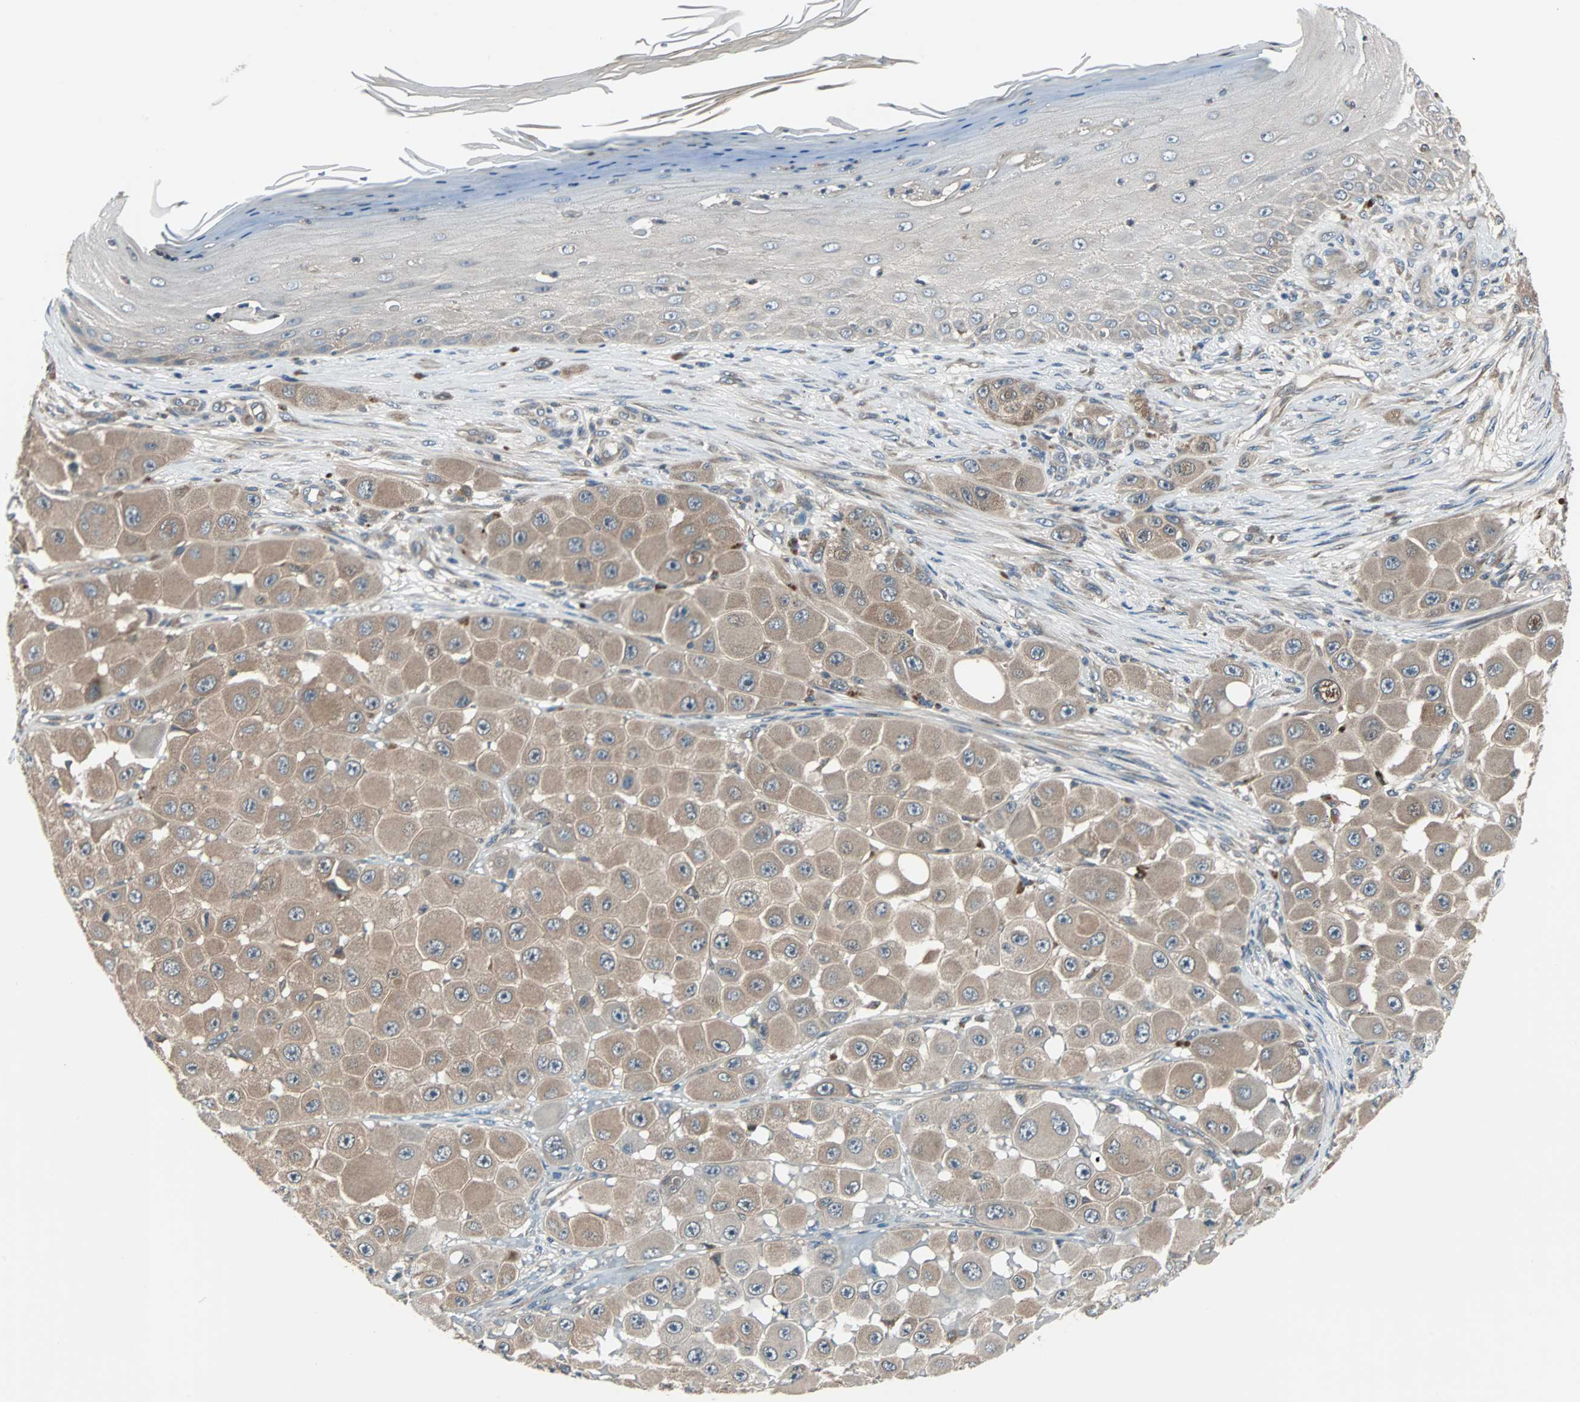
{"staining": {"intensity": "moderate", "quantity": ">75%", "location": "cytoplasmic/membranous"}, "tissue": "melanoma", "cell_type": "Tumor cells", "image_type": "cancer", "snomed": [{"axis": "morphology", "description": "Malignant melanoma, NOS"}, {"axis": "topography", "description": "Skin"}], "caption": "Human malignant melanoma stained with a brown dye displays moderate cytoplasmic/membranous positive positivity in about >75% of tumor cells.", "gene": "ARF1", "patient": {"sex": "female", "age": 81}}